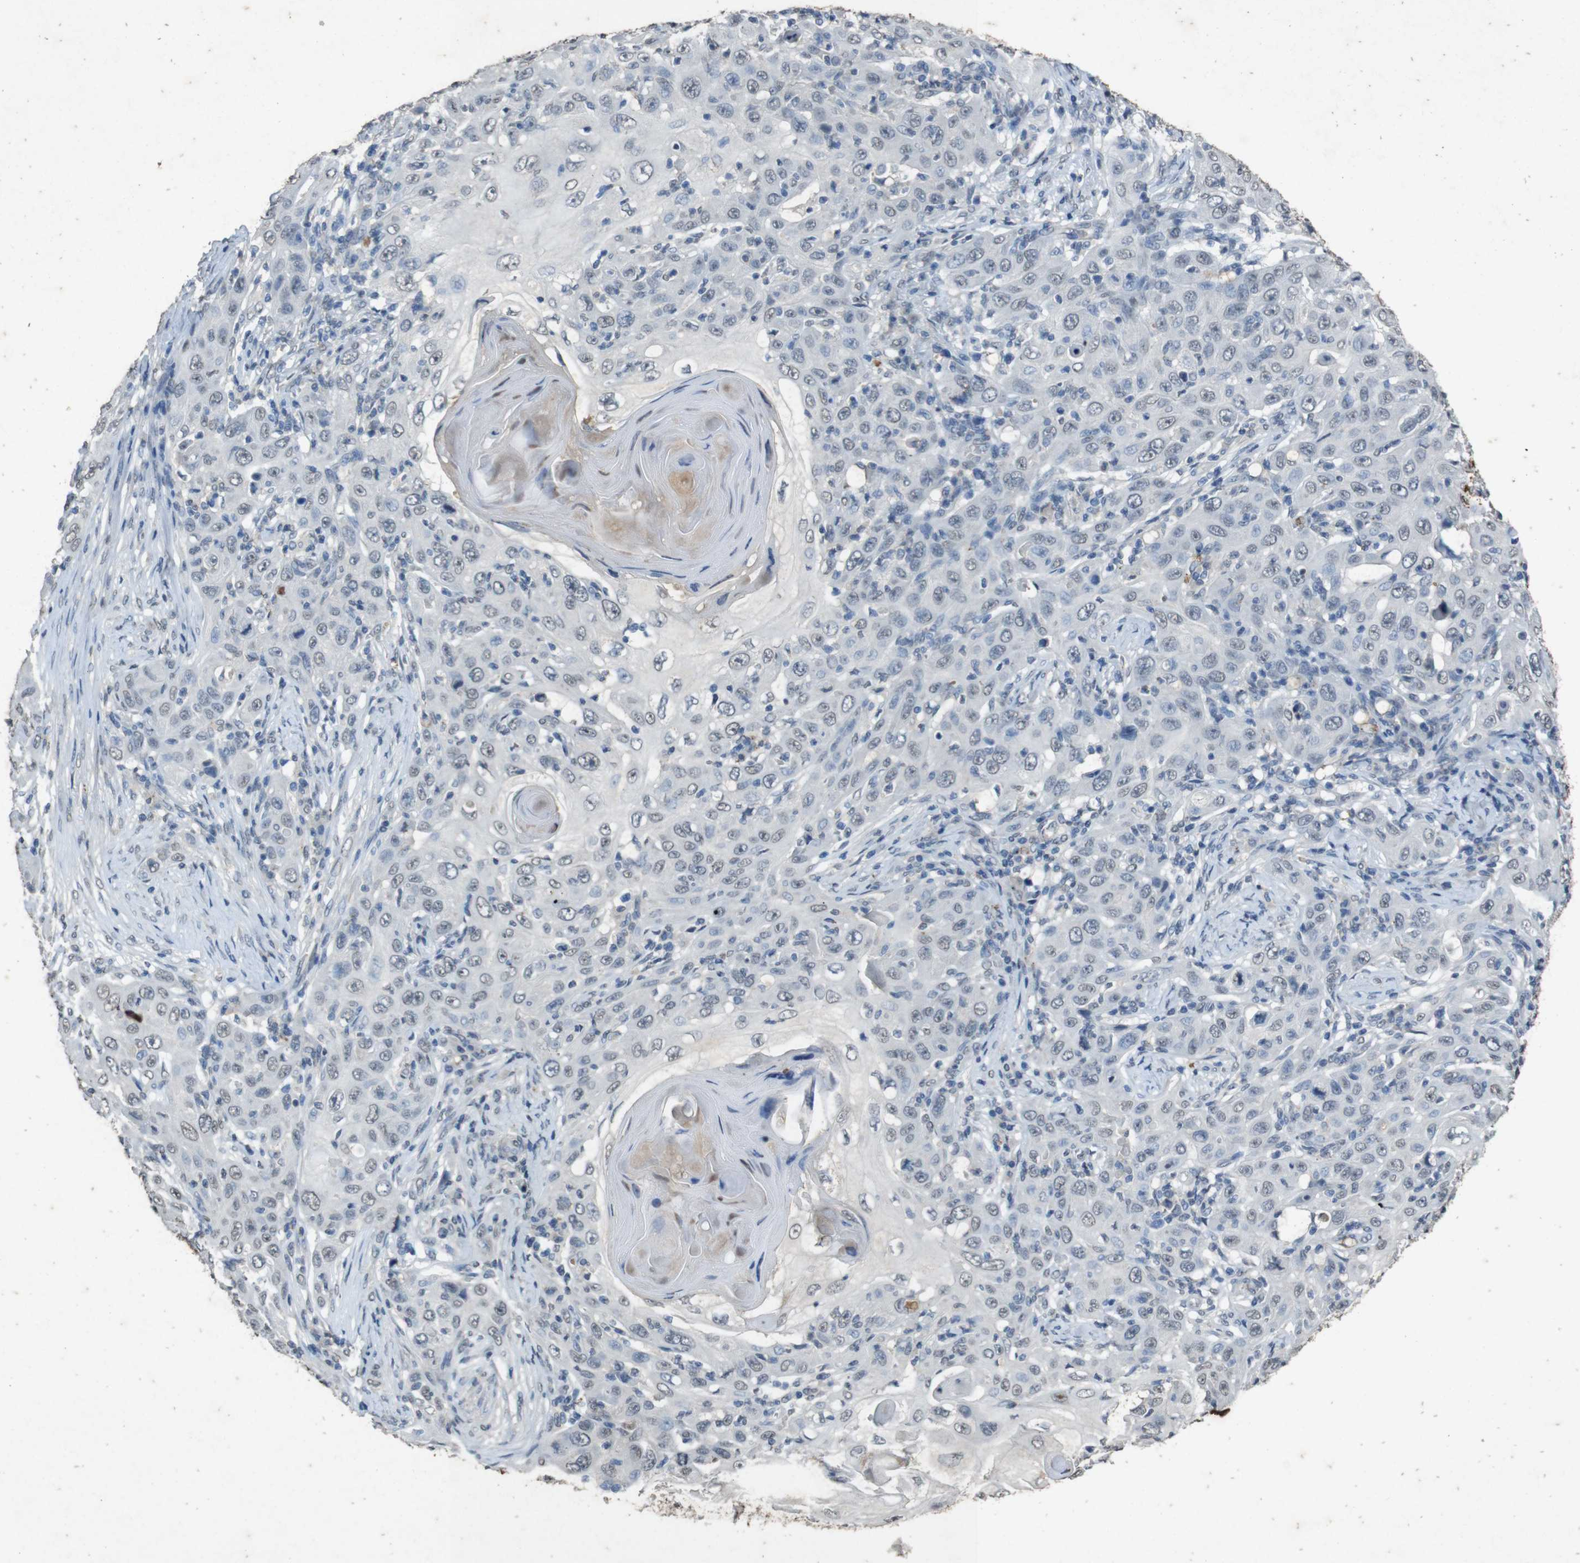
{"staining": {"intensity": "negative", "quantity": "none", "location": "none"}, "tissue": "skin cancer", "cell_type": "Tumor cells", "image_type": "cancer", "snomed": [{"axis": "morphology", "description": "Squamous cell carcinoma, NOS"}, {"axis": "topography", "description": "Skin"}], "caption": "This is an immunohistochemistry histopathology image of skin cancer (squamous cell carcinoma). There is no expression in tumor cells.", "gene": "STBD1", "patient": {"sex": "female", "age": 88}}